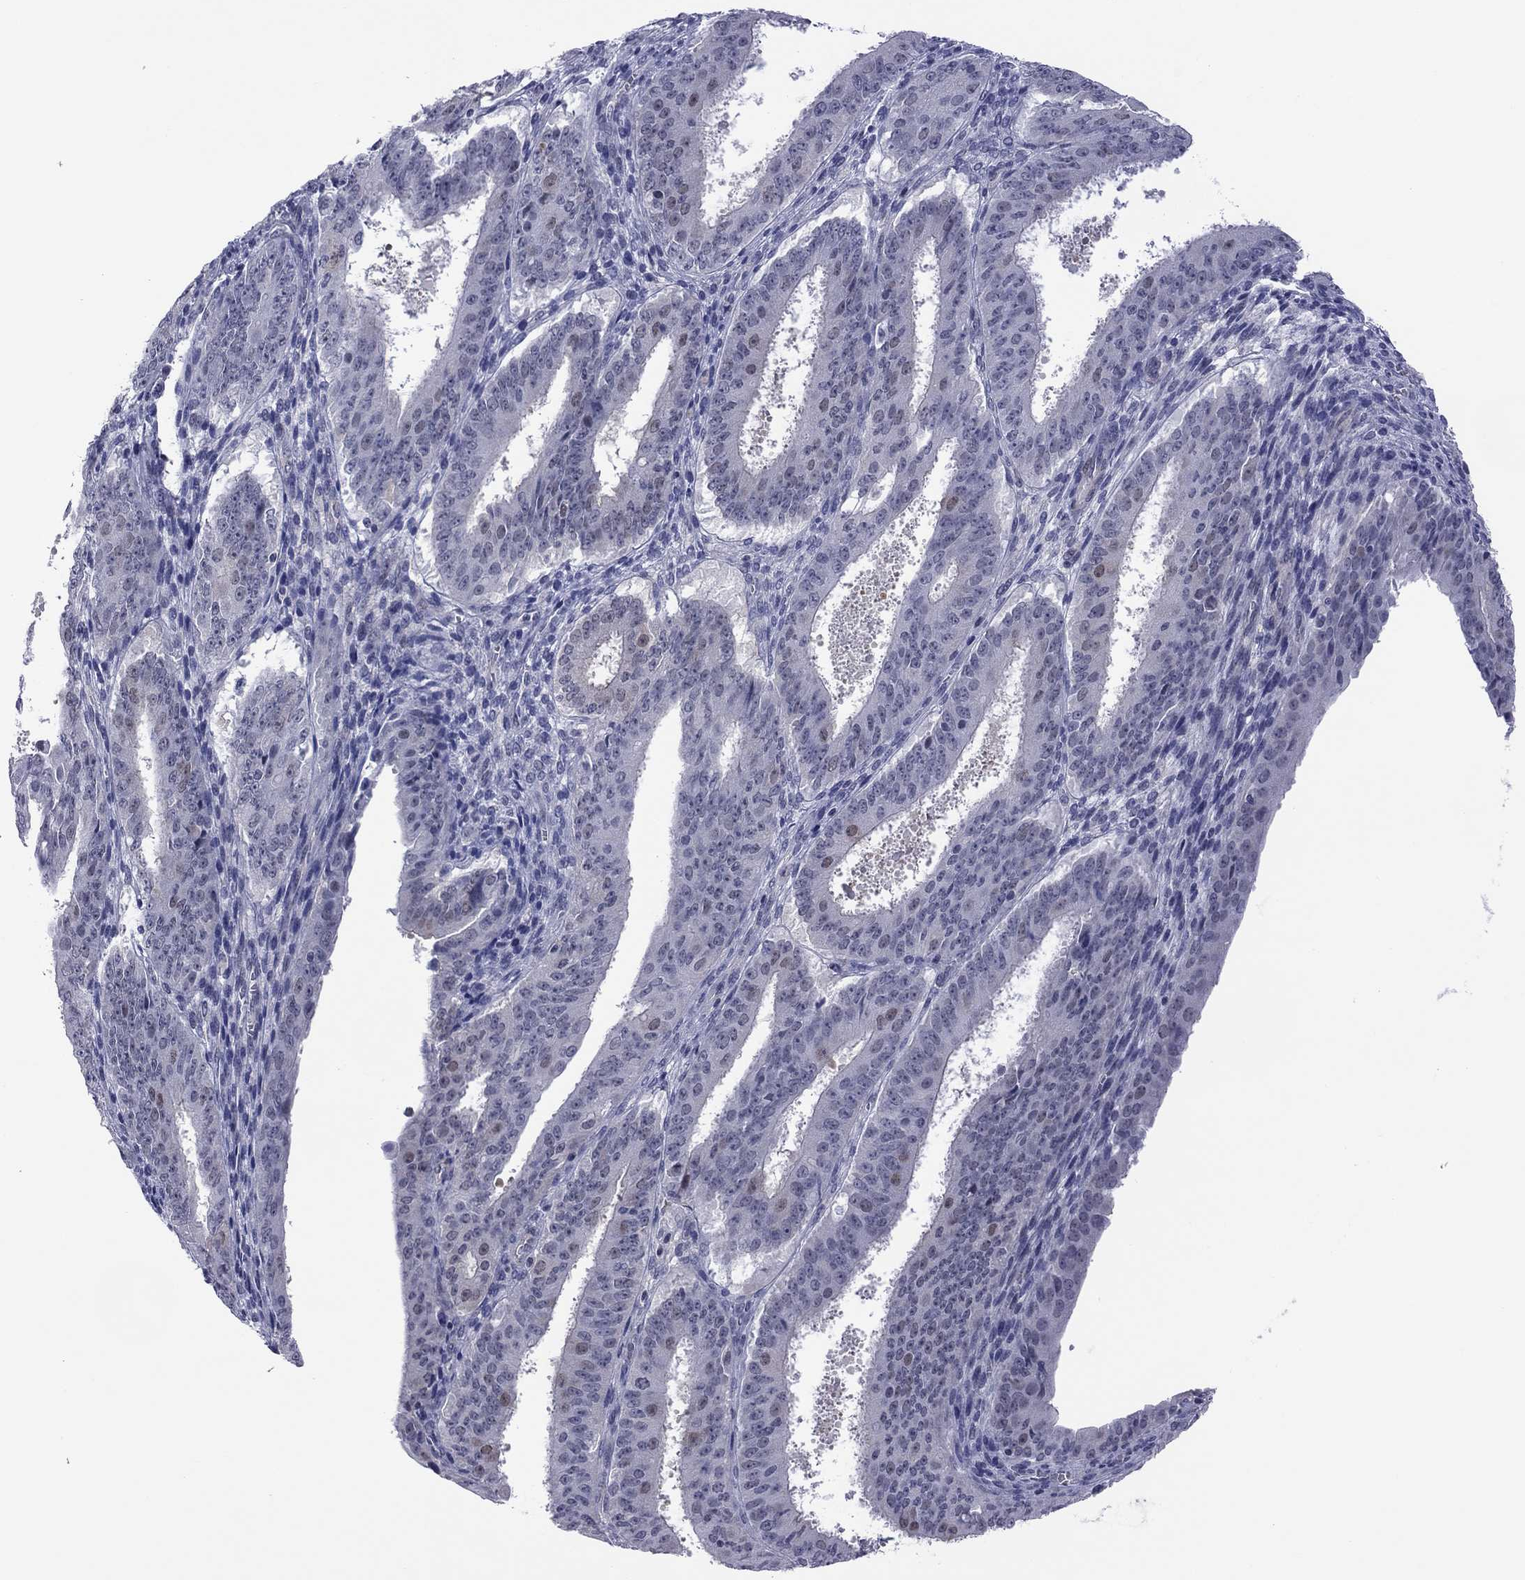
{"staining": {"intensity": "negative", "quantity": "none", "location": "none"}, "tissue": "ovarian cancer", "cell_type": "Tumor cells", "image_type": "cancer", "snomed": [{"axis": "morphology", "description": "Carcinoma, endometroid"}, {"axis": "topography", "description": "Ovary"}], "caption": "An immunohistochemistry (IHC) histopathology image of ovarian cancer (endometroid carcinoma) is shown. There is no staining in tumor cells of ovarian cancer (endometroid carcinoma).", "gene": "POU5F2", "patient": {"sex": "female", "age": 42}}